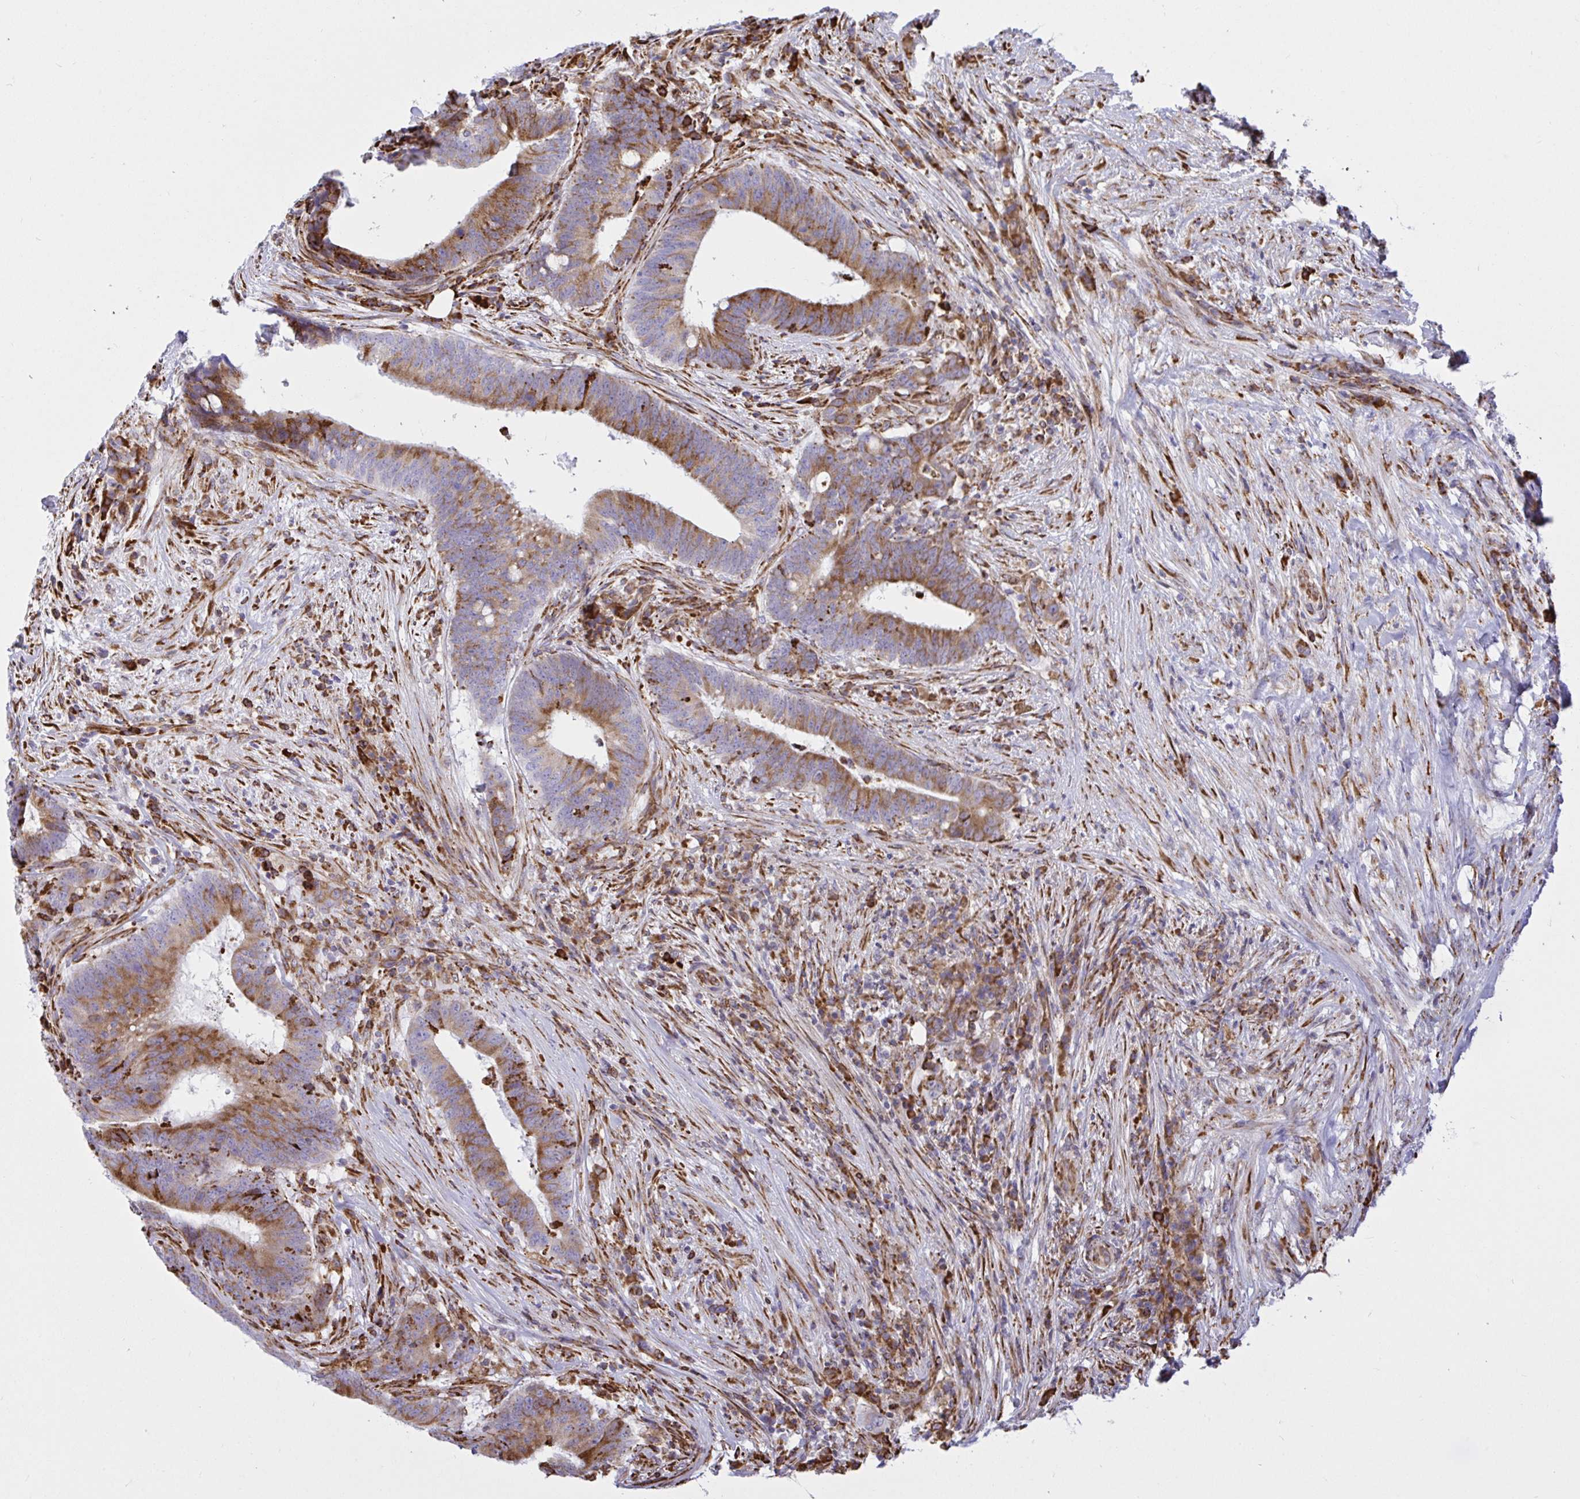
{"staining": {"intensity": "moderate", "quantity": ">75%", "location": "cytoplasmic/membranous"}, "tissue": "colorectal cancer", "cell_type": "Tumor cells", "image_type": "cancer", "snomed": [{"axis": "morphology", "description": "Adenocarcinoma, NOS"}, {"axis": "topography", "description": "Colon"}], "caption": "This is a micrograph of immunohistochemistry (IHC) staining of colorectal cancer, which shows moderate staining in the cytoplasmic/membranous of tumor cells.", "gene": "CLGN", "patient": {"sex": "female", "age": 43}}